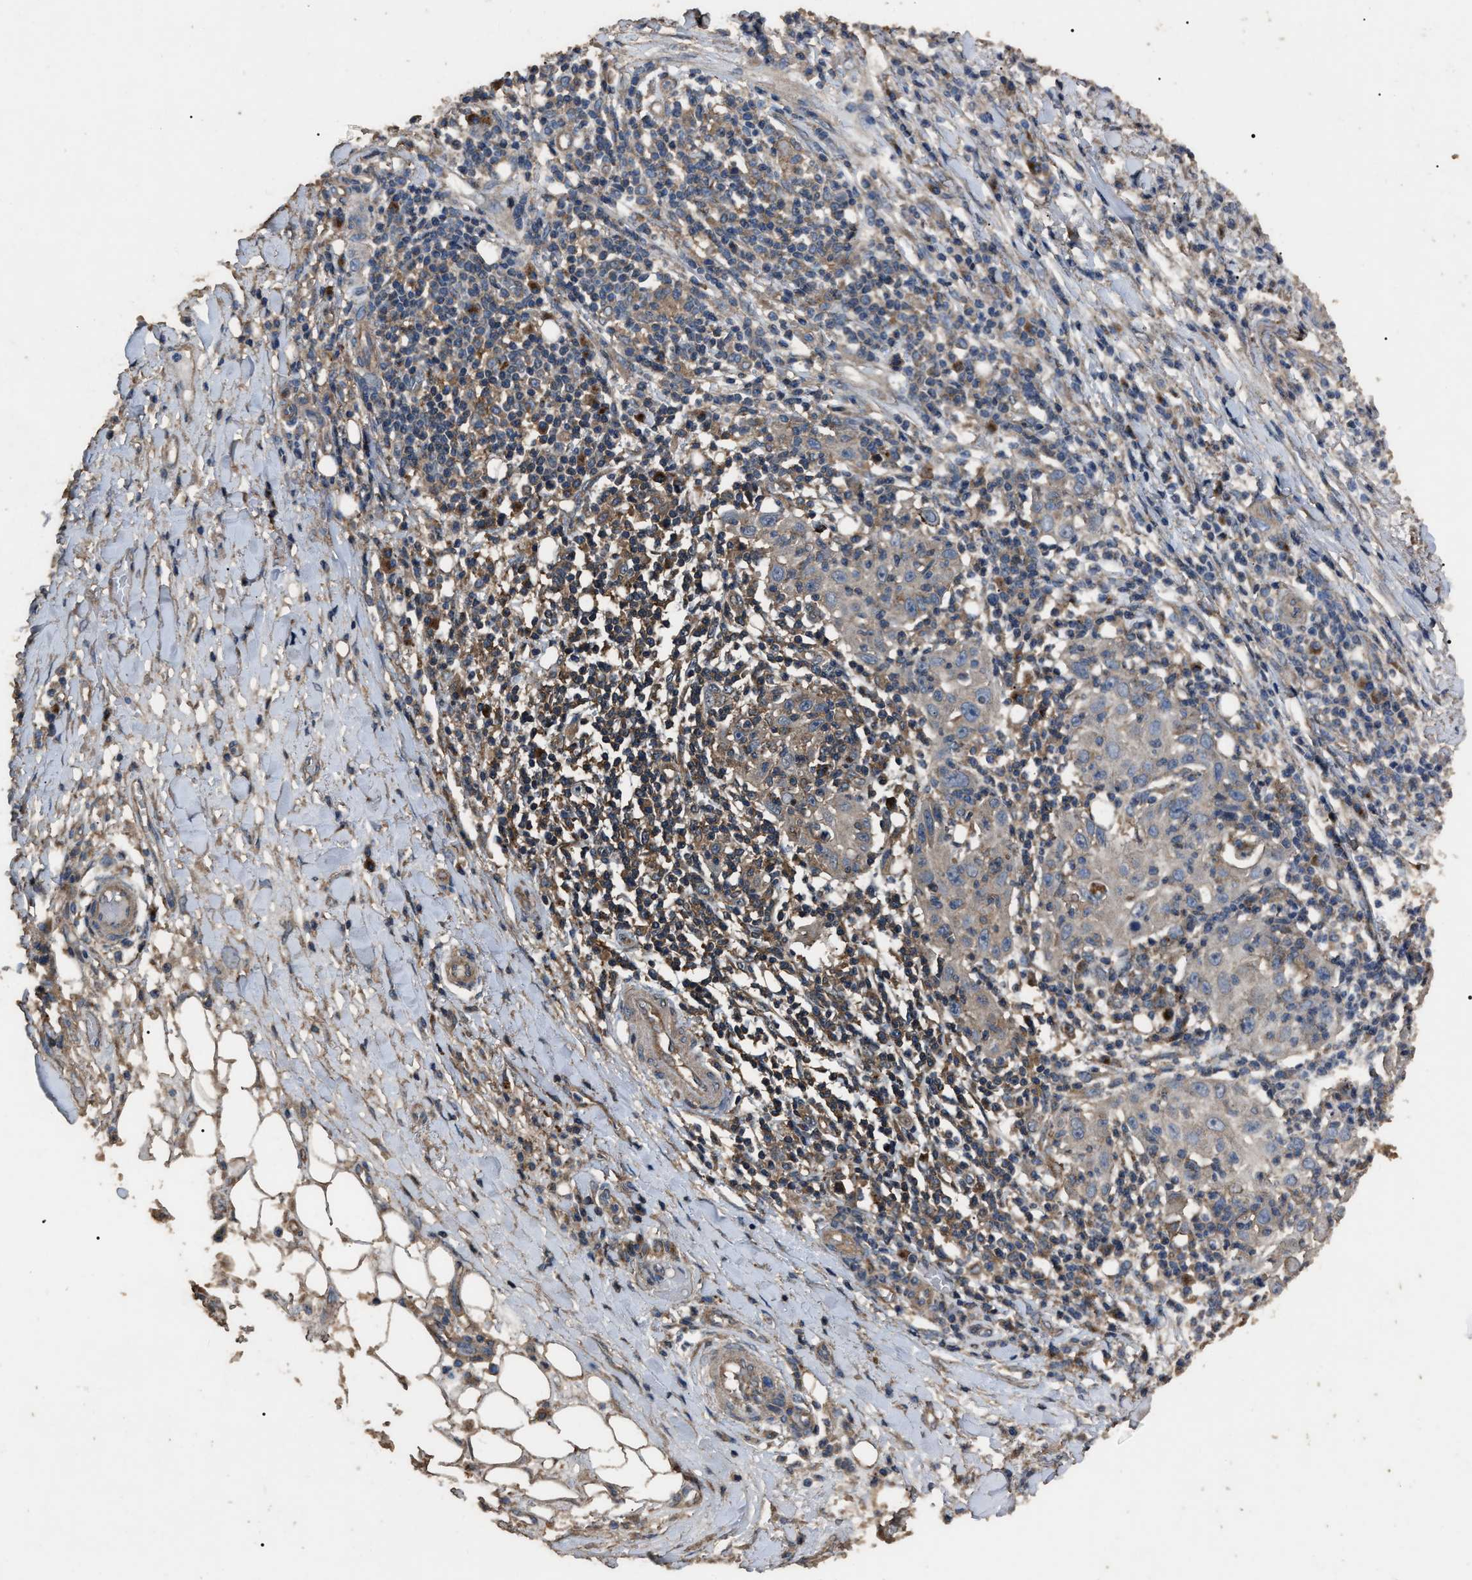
{"staining": {"intensity": "negative", "quantity": "none", "location": "none"}, "tissue": "skin cancer", "cell_type": "Tumor cells", "image_type": "cancer", "snomed": [{"axis": "morphology", "description": "Squamous cell carcinoma, NOS"}, {"axis": "topography", "description": "Skin"}], "caption": "Tumor cells show no significant protein staining in skin squamous cell carcinoma. The staining is performed using DAB brown chromogen with nuclei counter-stained in using hematoxylin.", "gene": "RNF216", "patient": {"sex": "female", "age": 88}}